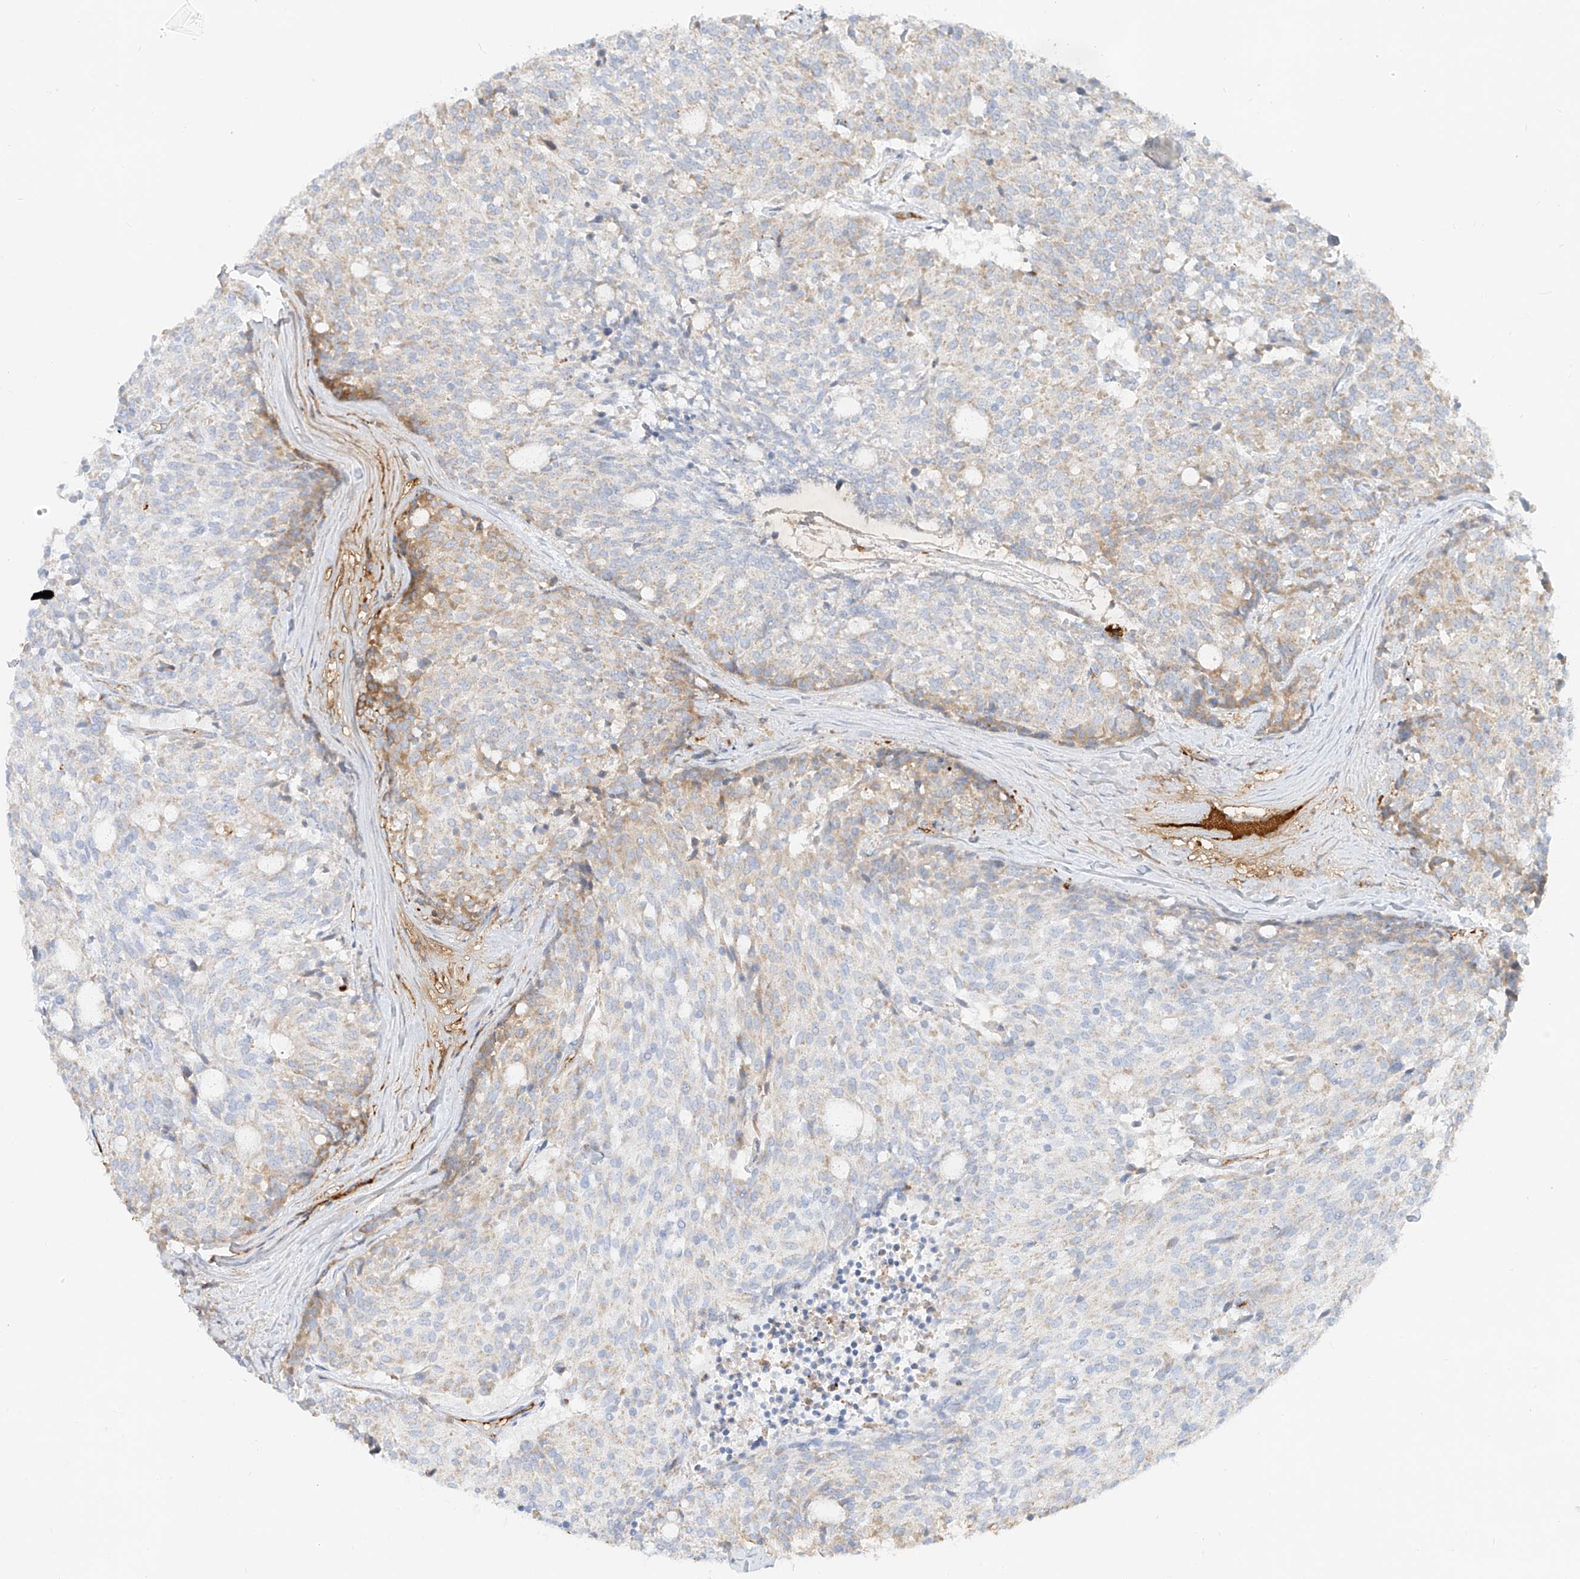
{"staining": {"intensity": "moderate", "quantity": "<25%", "location": "cytoplasmic/membranous"}, "tissue": "carcinoid", "cell_type": "Tumor cells", "image_type": "cancer", "snomed": [{"axis": "morphology", "description": "Carcinoid, malignant, NOS"}, {"axis": "topography", "description": "Pancreas"}], "caption": "Moderate cytoplasmic/membranous staining is seen in about <25% of tumor cells in carcinoid (malignant). (Brightfield microscopy of DAB IHC at high magnification).", "gene": "OCSTAMP", "patient": {"sex": "female", "age": 54}}